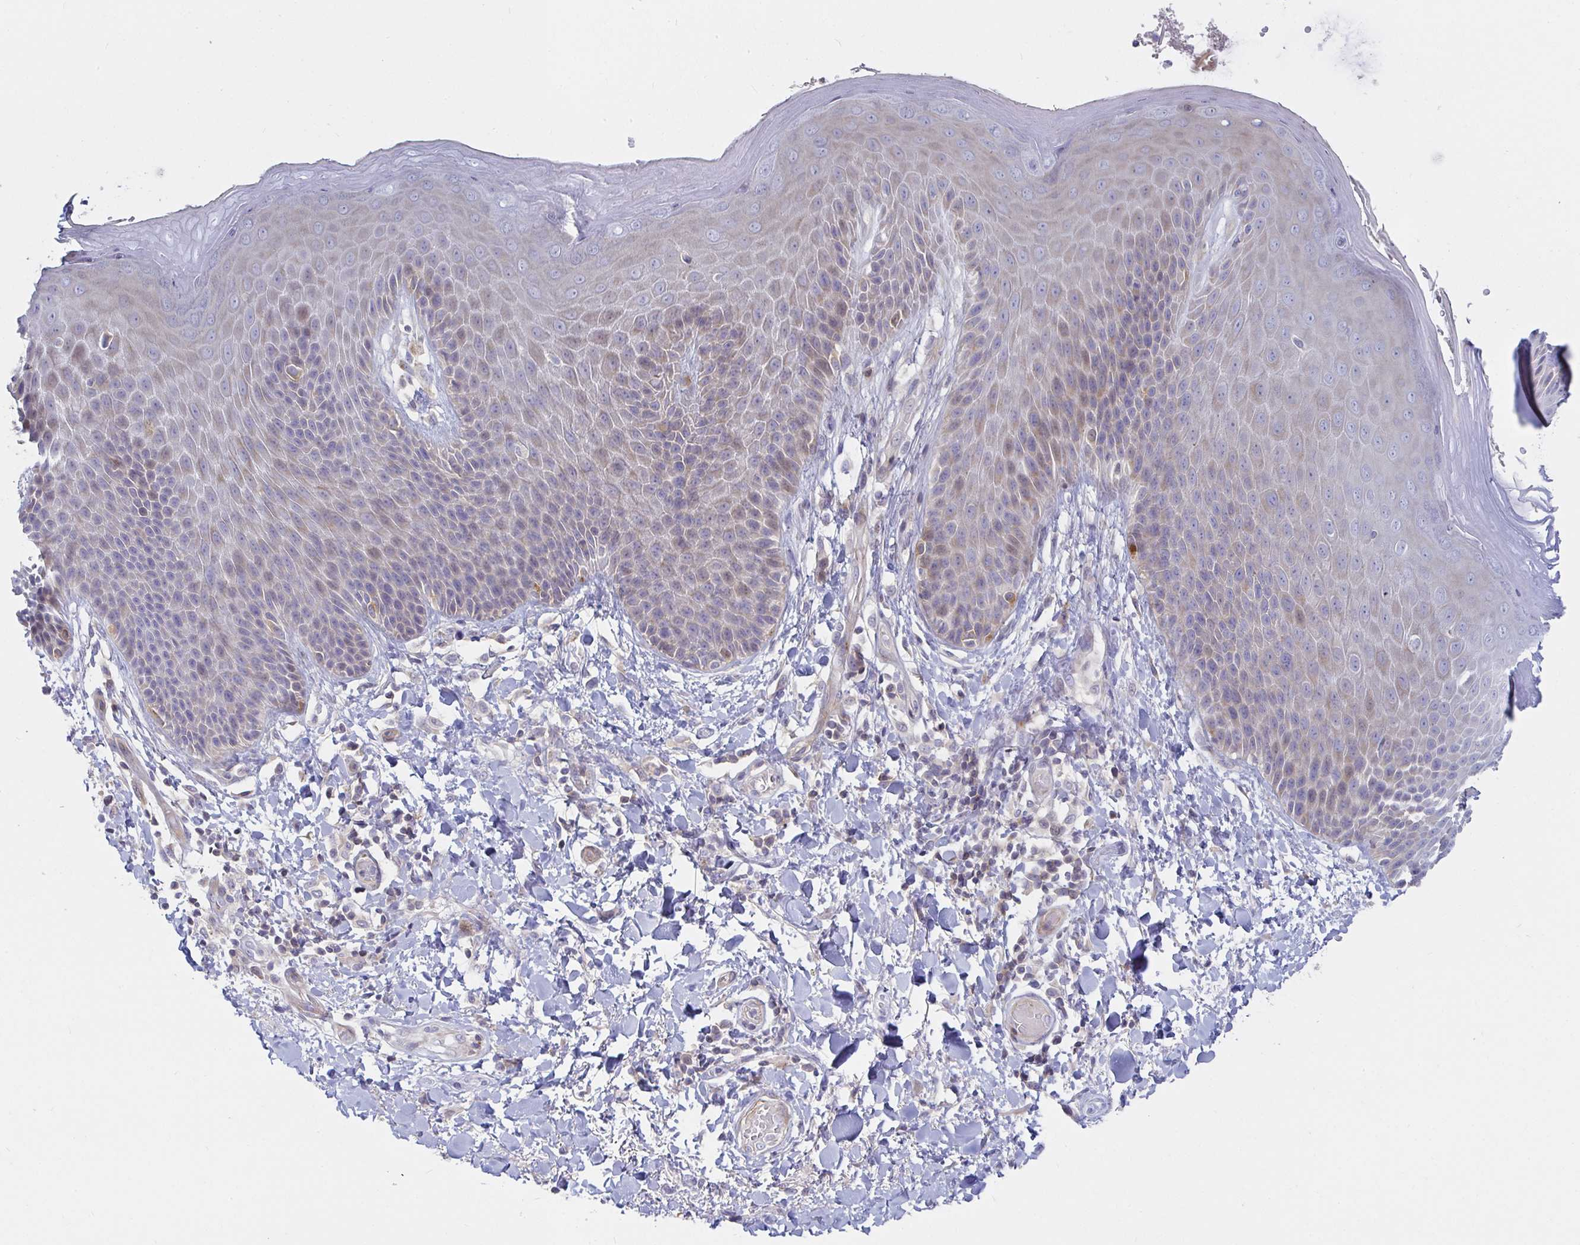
{"staining": {"intensity": "negative", "quantity": "none", "location": "none"}, "tissue": "skin", "cell_type": "Epidermal cells", "image_type": "normal", "snomed": [{"axis": "morphology", "description": "Normal tissue, NOS"}, {"axis": "topography", "description": "Anal"}, {"axis": "topography", "description": "Peripheral nerve tissue"}], "caption": "DAB immunohistochemical staining of normal human skin displays no significant expression in epidermal cells. Nuclei are stained in blue.", "gene": "SSH2", "patient": {"sex": "male", "age": 51}}